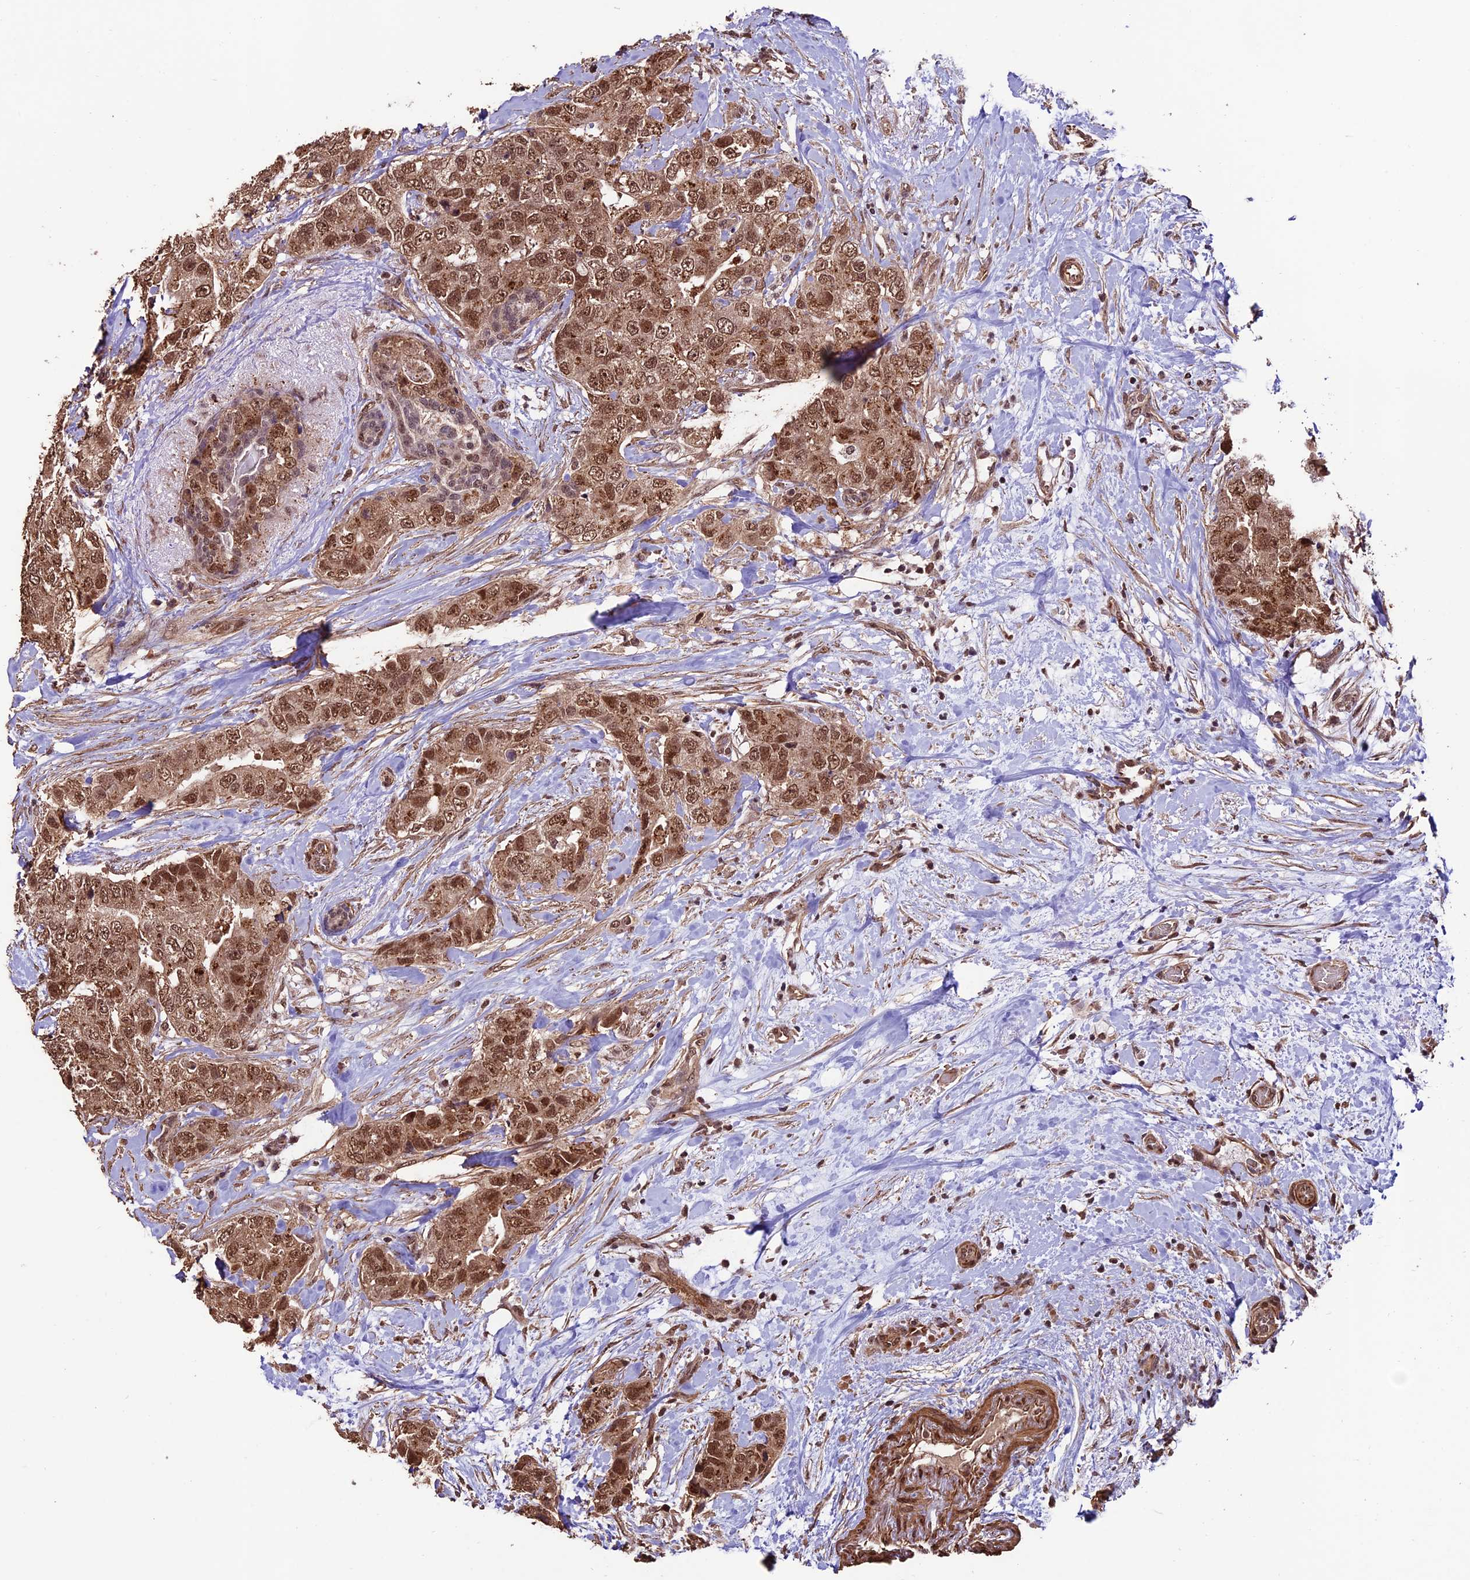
{"staining": {"intensity": "moderate", "quantity": ">75%", "location": "cytoplasmic/membranous,nuclear"}, "tissue": "breast cancer", "cell_type": "Tumor cells", "image_type": "cancer", "snomed": [{"axis": "morphology", "description": "Duct carcinoma"}, {"axis": "topography", "description": "Breast"}], "caption": "Immunohistochemical staining of breast cancer demonstrates medium levels of moderate cytoplasmic/membranous and nuclear expression in approximately >75% of tumor cells.", "gene": "CABIN1", "patient": {"sex": "female", "age": 62}}